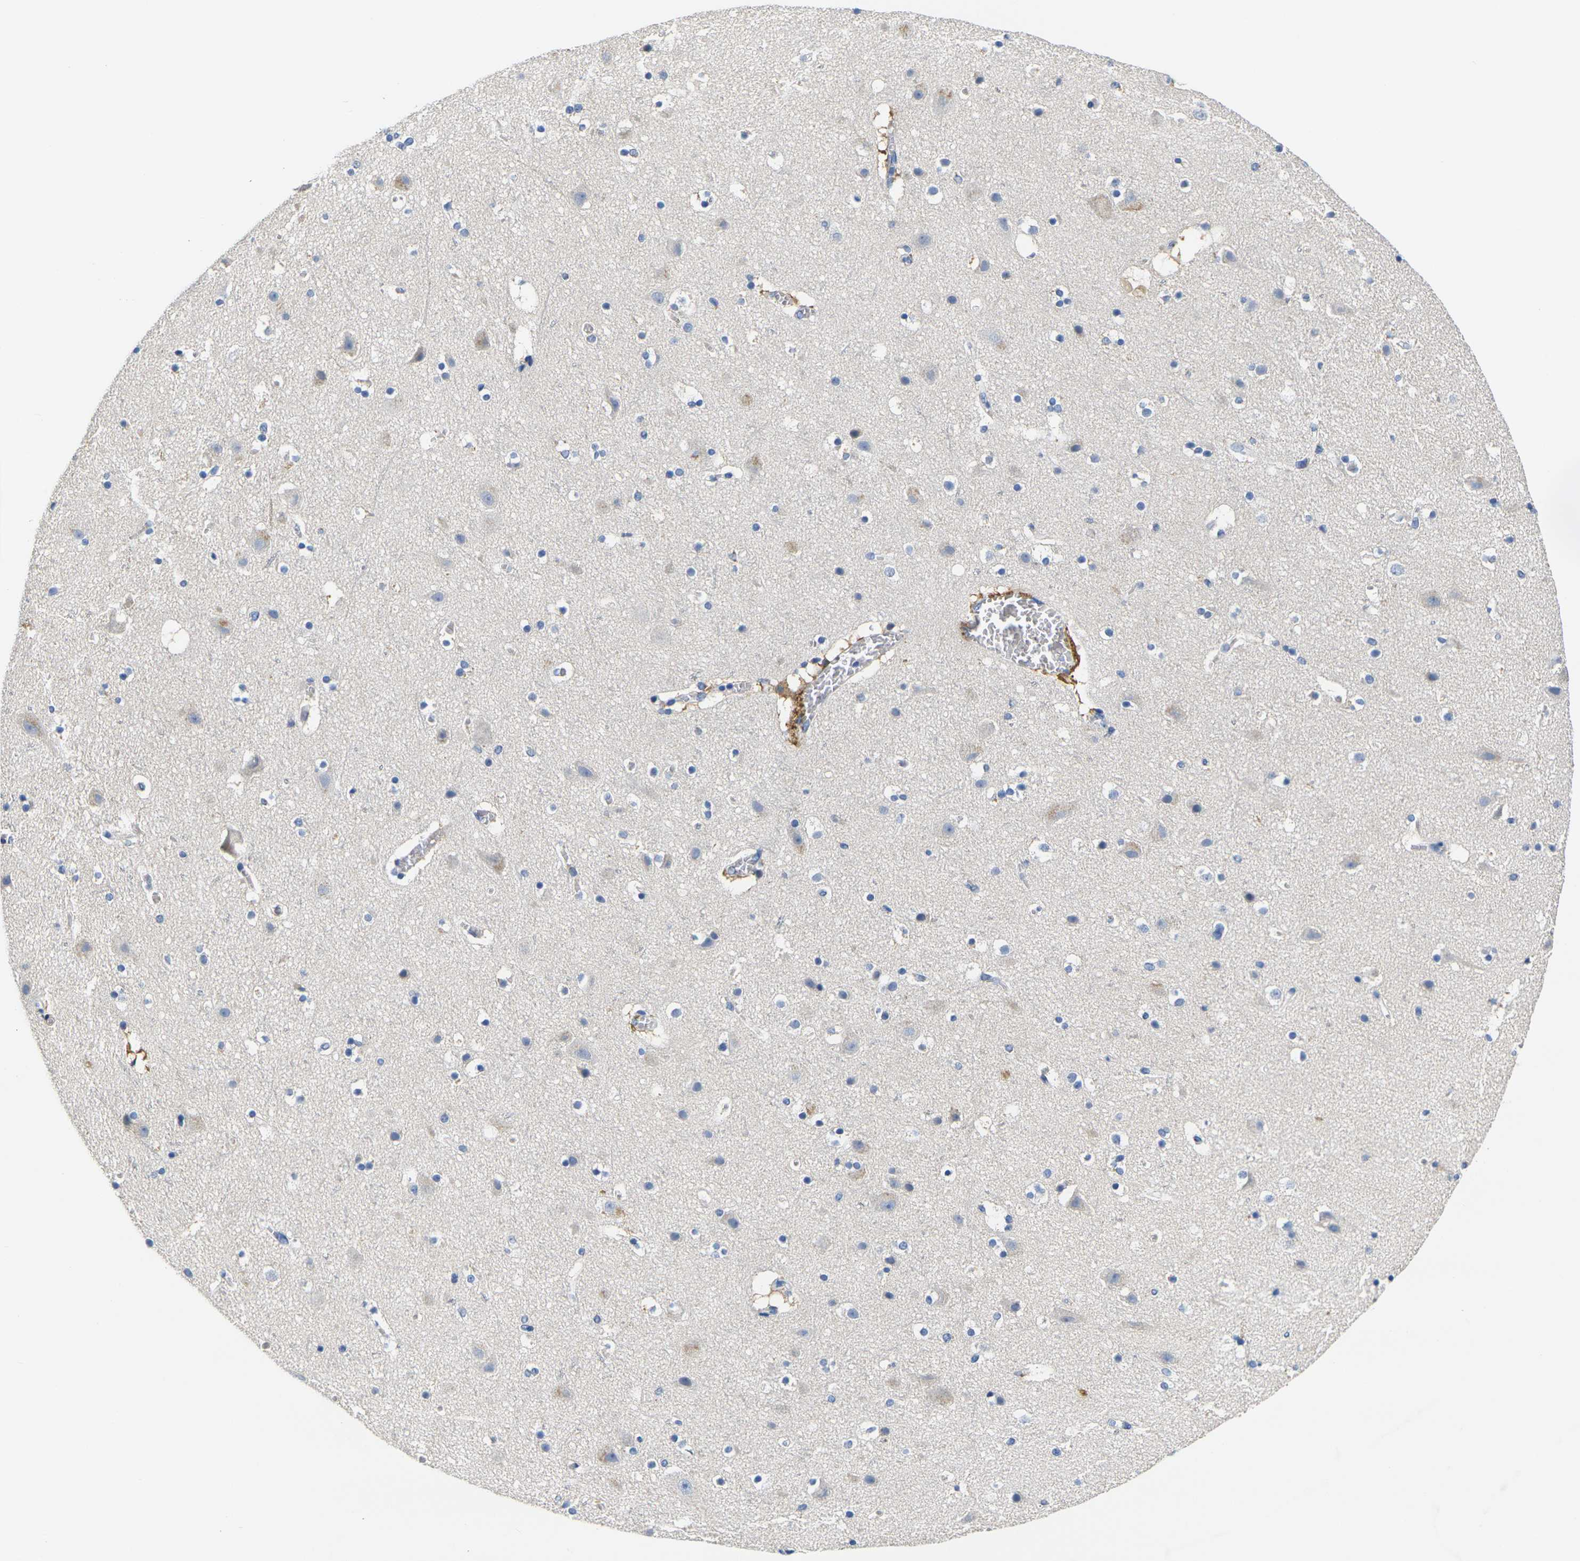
{"staining": {"intensity": "negative", "quantity": "none", "location": "none"}, "tissue": "cerebral cortex", "cell_type": "Endothelial cells", "image_type": "normal", "snomed": [{"axis": "morphology", "description": "Normal tissue, NOS"}, {"axis": "topography", "description": "Cerebral cortex"}], "caption": "Immunohistochemistry (IHC) histopathology image of benign human cerebral cortex stained for a protein (brown), which shows no positivity in endothelial cells. Brightfield microscopy of immunohistochemistry (IHC) stained with DAB (3,3'-diaminobenzidine) (brown) and hematoxylin (blue), captured at high magnification.", "gene": "NOCT", "patient": {"sex": "male", "age": 45}}